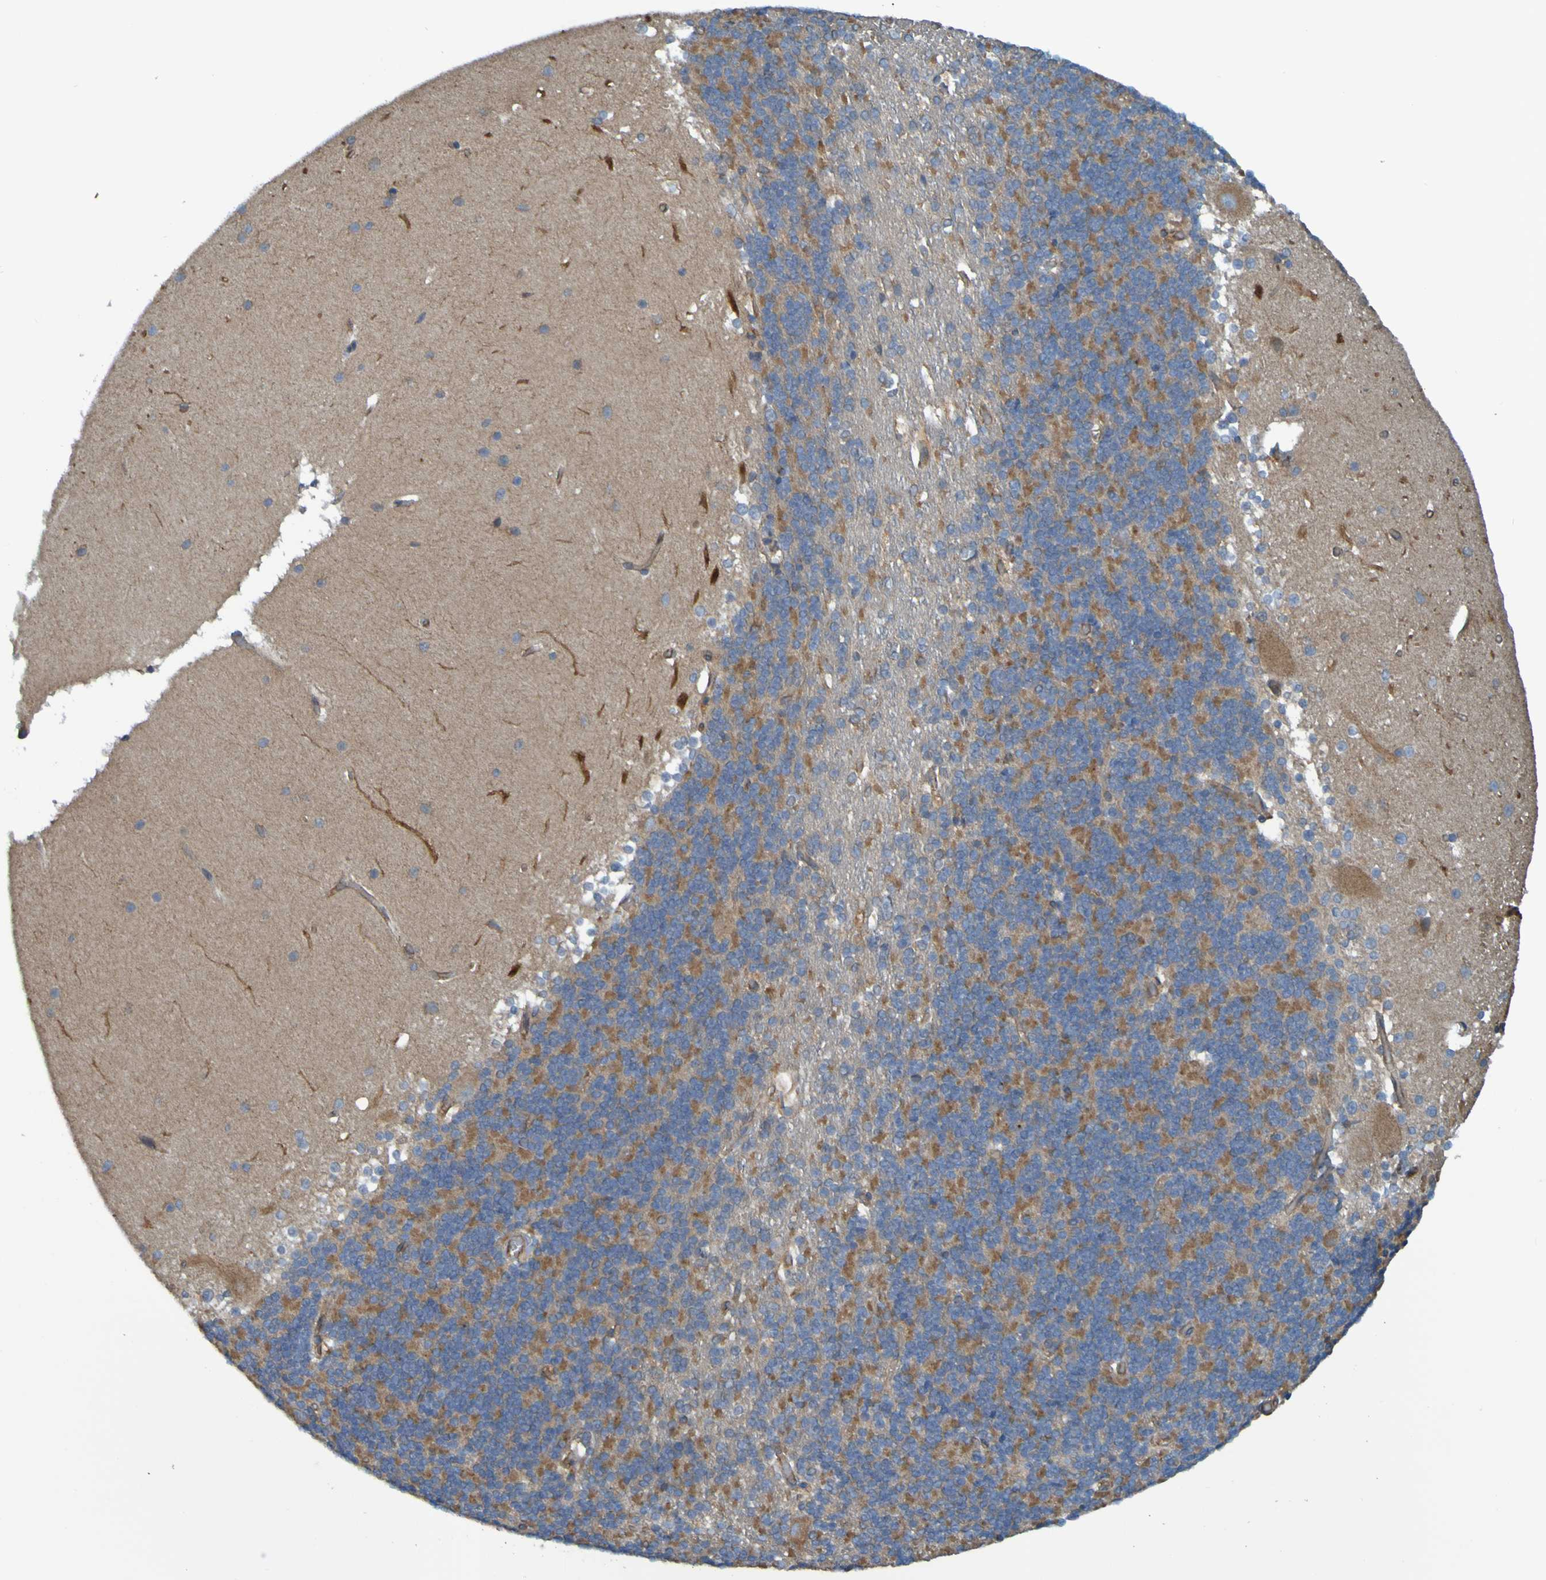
{"staining": {"intensity": "moderate", "quantity": ">75%", "location": "cytoplasmic/membranous"}, "tissue": "cerebellum", "cell_type": "Cells in granular layer", "image_type": "normal", "snomed": [{"axis": "morphology", "description": "Normal tissue, NOS"}, {"axis": "topography", "description": "Cerebellum"}], "caption": "This photomicrograph exhibits immunohistochemistry (IHC) staining of benign cerebellum, with medium moderate cytoplasmic/membranous expression in approximately >75% of cells in granular layer.", "gene": "DNAJC4", "patient": {"sex": "female", "age": 19}}